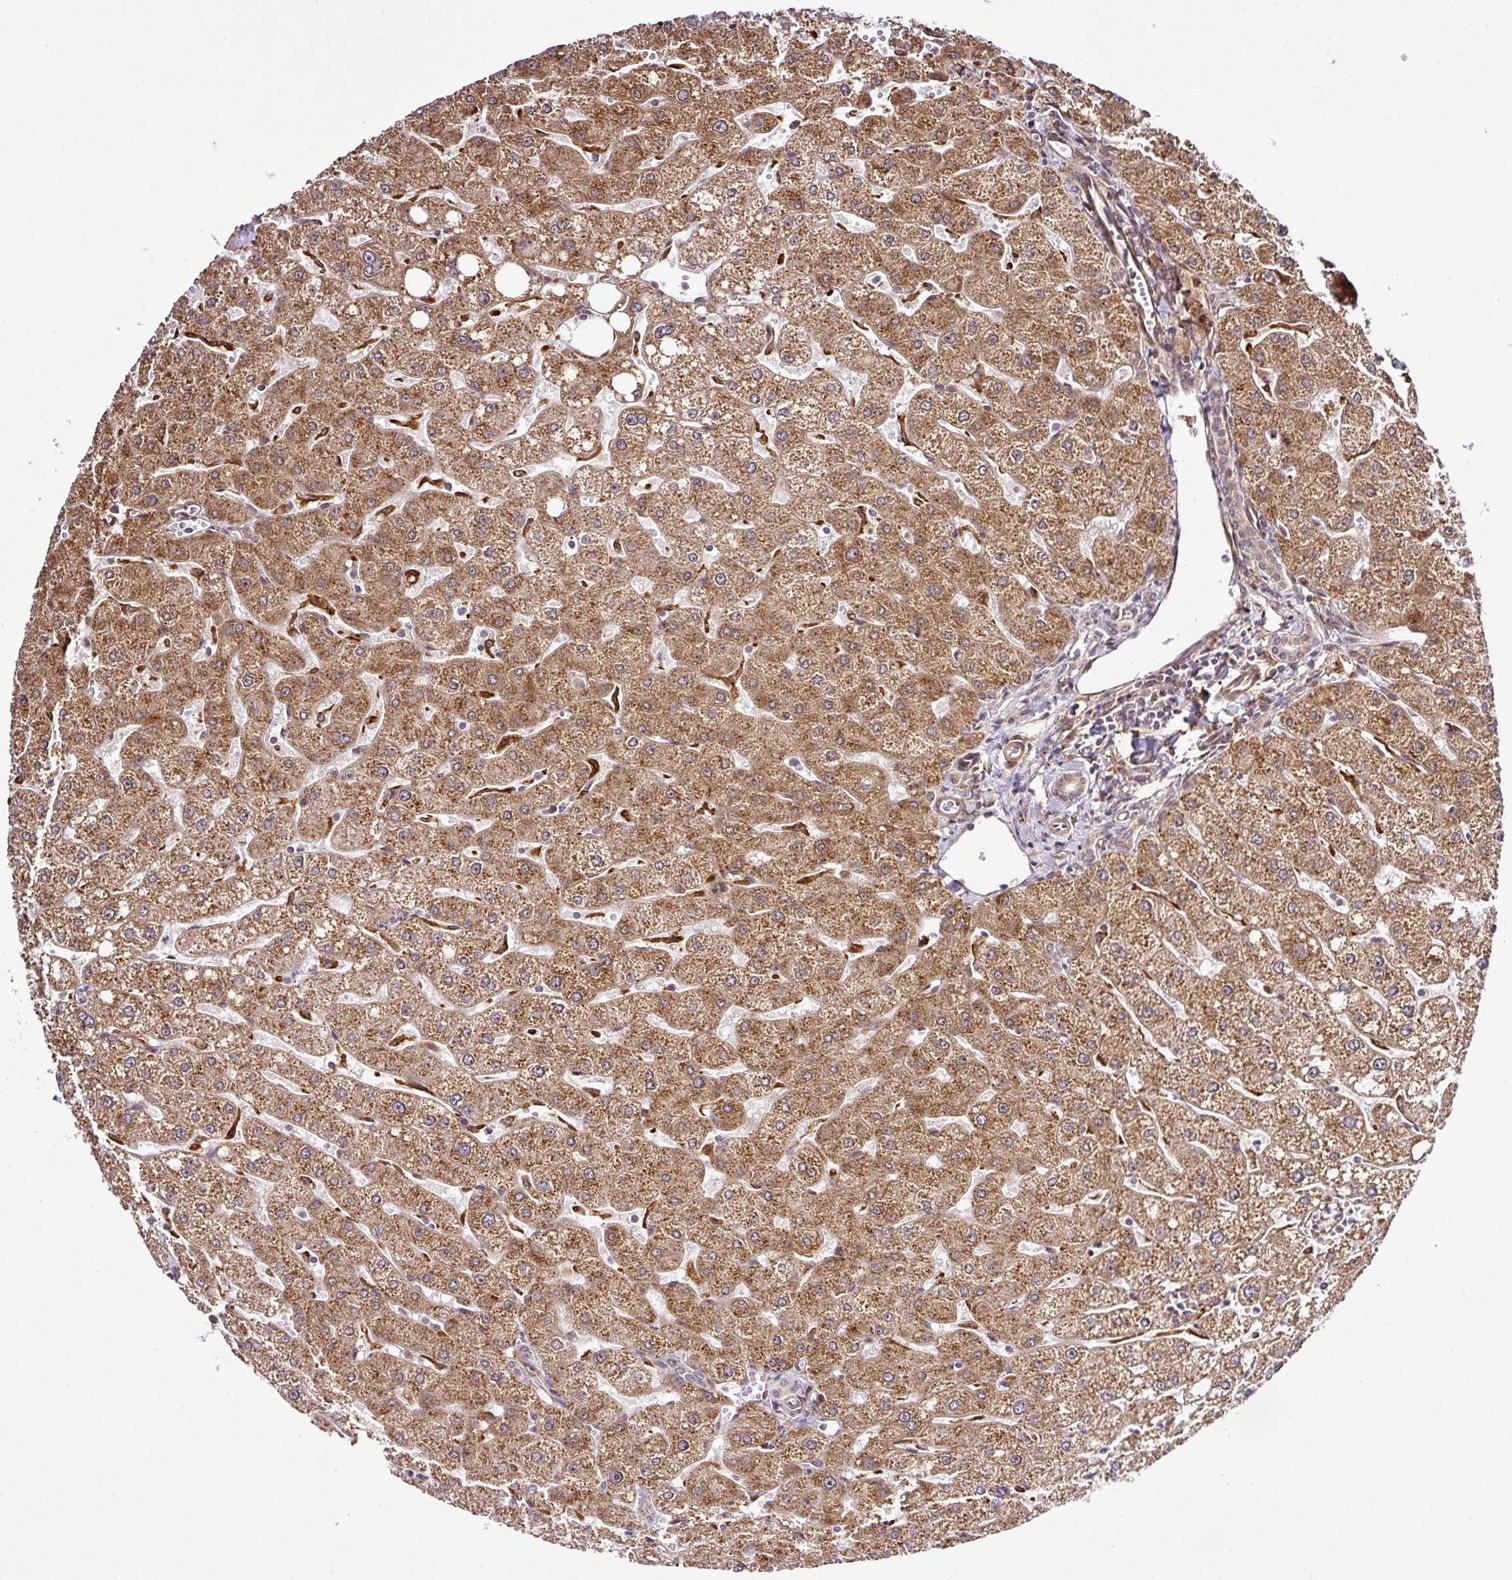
{"staining": {"intensity": "weak", "quantity": ">75%", "location": "cytoplasmic/membranous"}, "tissue": "liver", "cell_type": "Cholangiocytes", "image_type": "normal", "snomed": [{"axis": "morphology", "description": "Normal tissue, NOS"}, {"axis": "topography", "description": "Liver"}], "caption": "Benign liver was stained to show a protein in brown. There is low levels of weak cytoplasmic/membranous expression in approximately >75% of cholangiocytes. (Stains: DAB (3,3'-diaminobenzidine) in brown, nuclei in blue, Microscopy: brightfield microscopy at high magnification).", "gene": "FAM153A", "patient": {"sex": "male", "age": 67}}